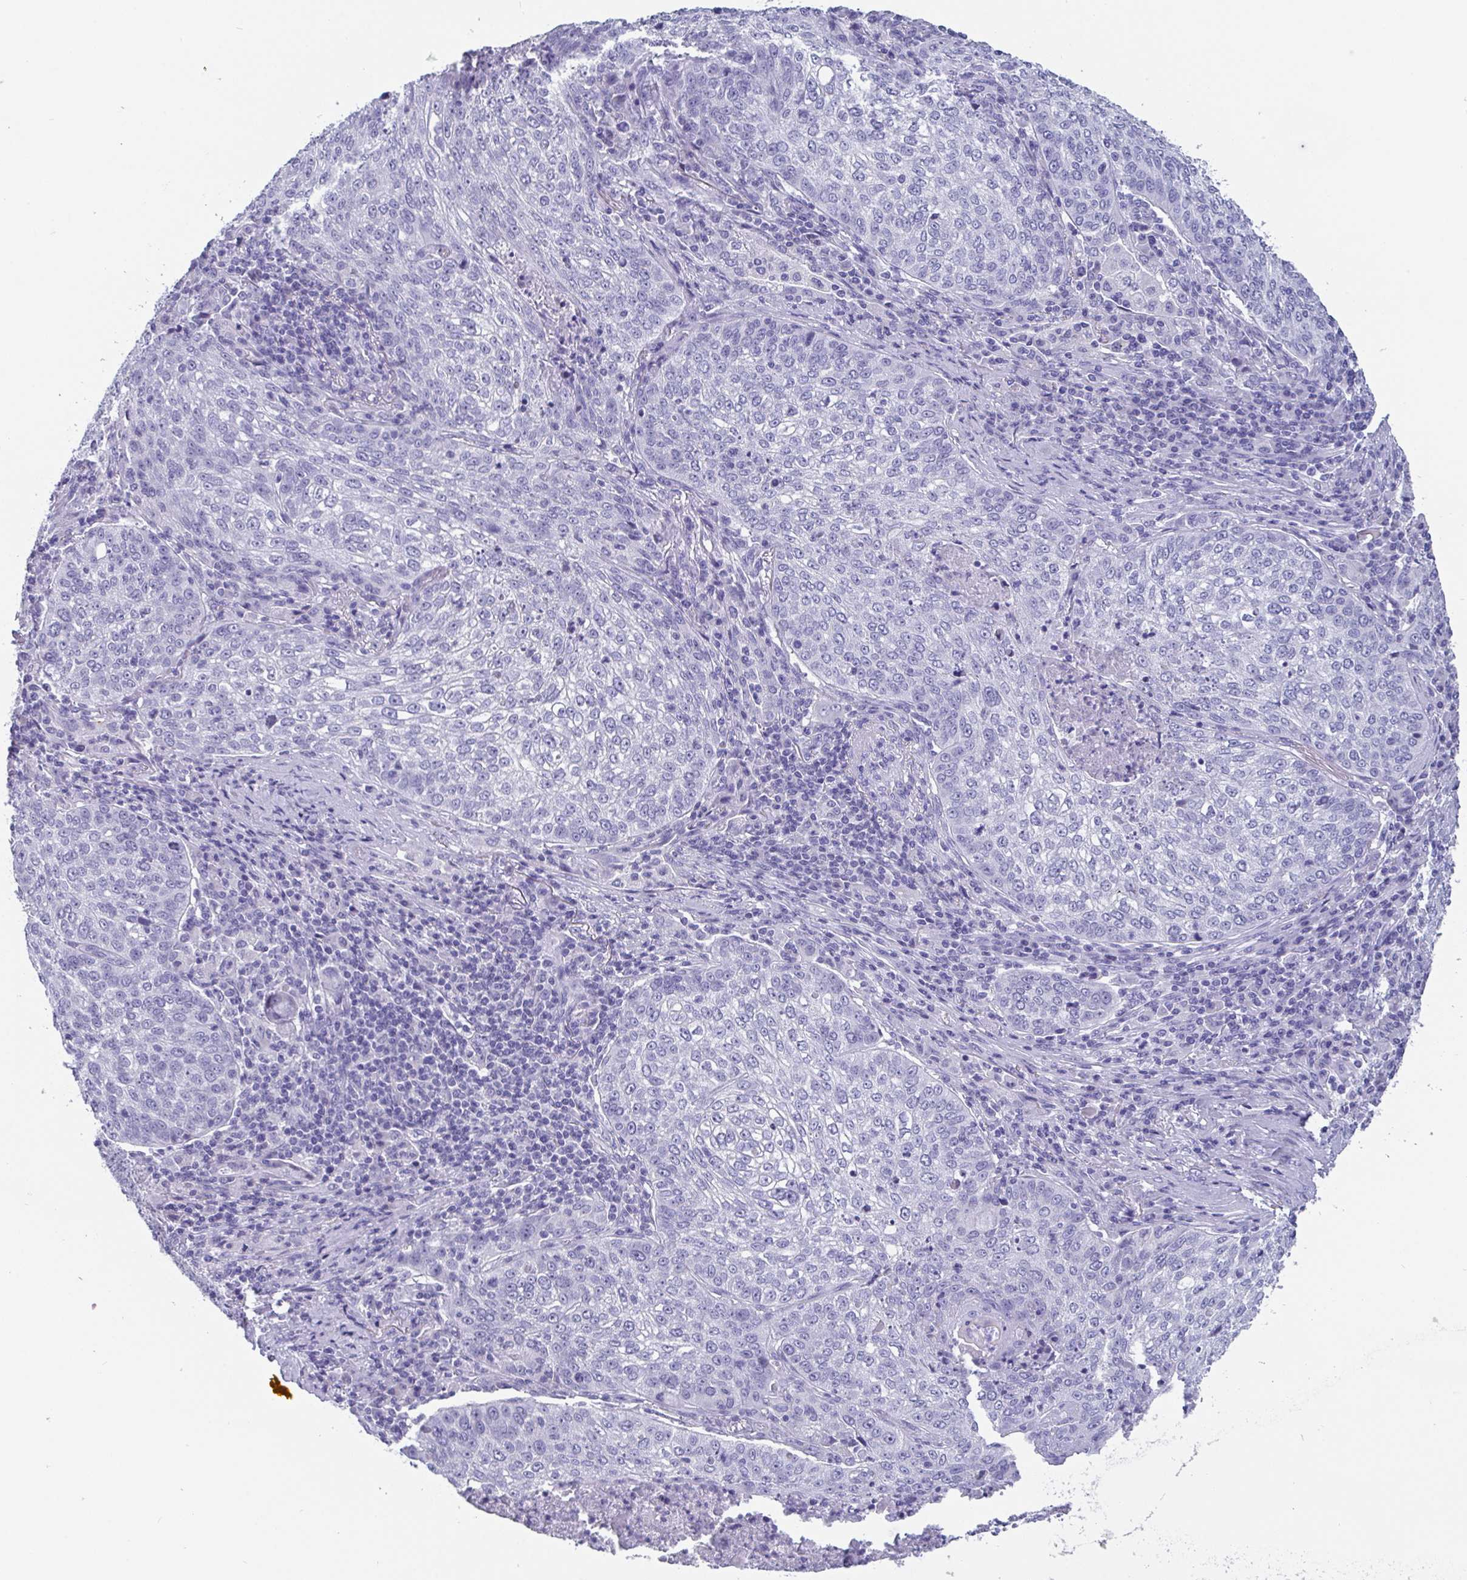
{"staining": {"intensity": "negative", "quantity": "none", "location": "none"}, "tissue": "lung cancer", "cell_type": "Tumor cells", "image_type": "cancer", "snomed": [{"axis": "morphology", "description": "Squamous cell carcinoma, NOS"}, {"axis": "topography", "description": "Lung"}], "caption": "Immunohistochemical staining of lung squamous cell carcinoma displays no significant expression in tumor cells. Brightfield microscopy of immunohistochemistry stained with DAB (brown) and hematoxylin (blue), captured at high magnification.", "gene": "SCGN", "patient": {"sex": "male", "age": 63}}